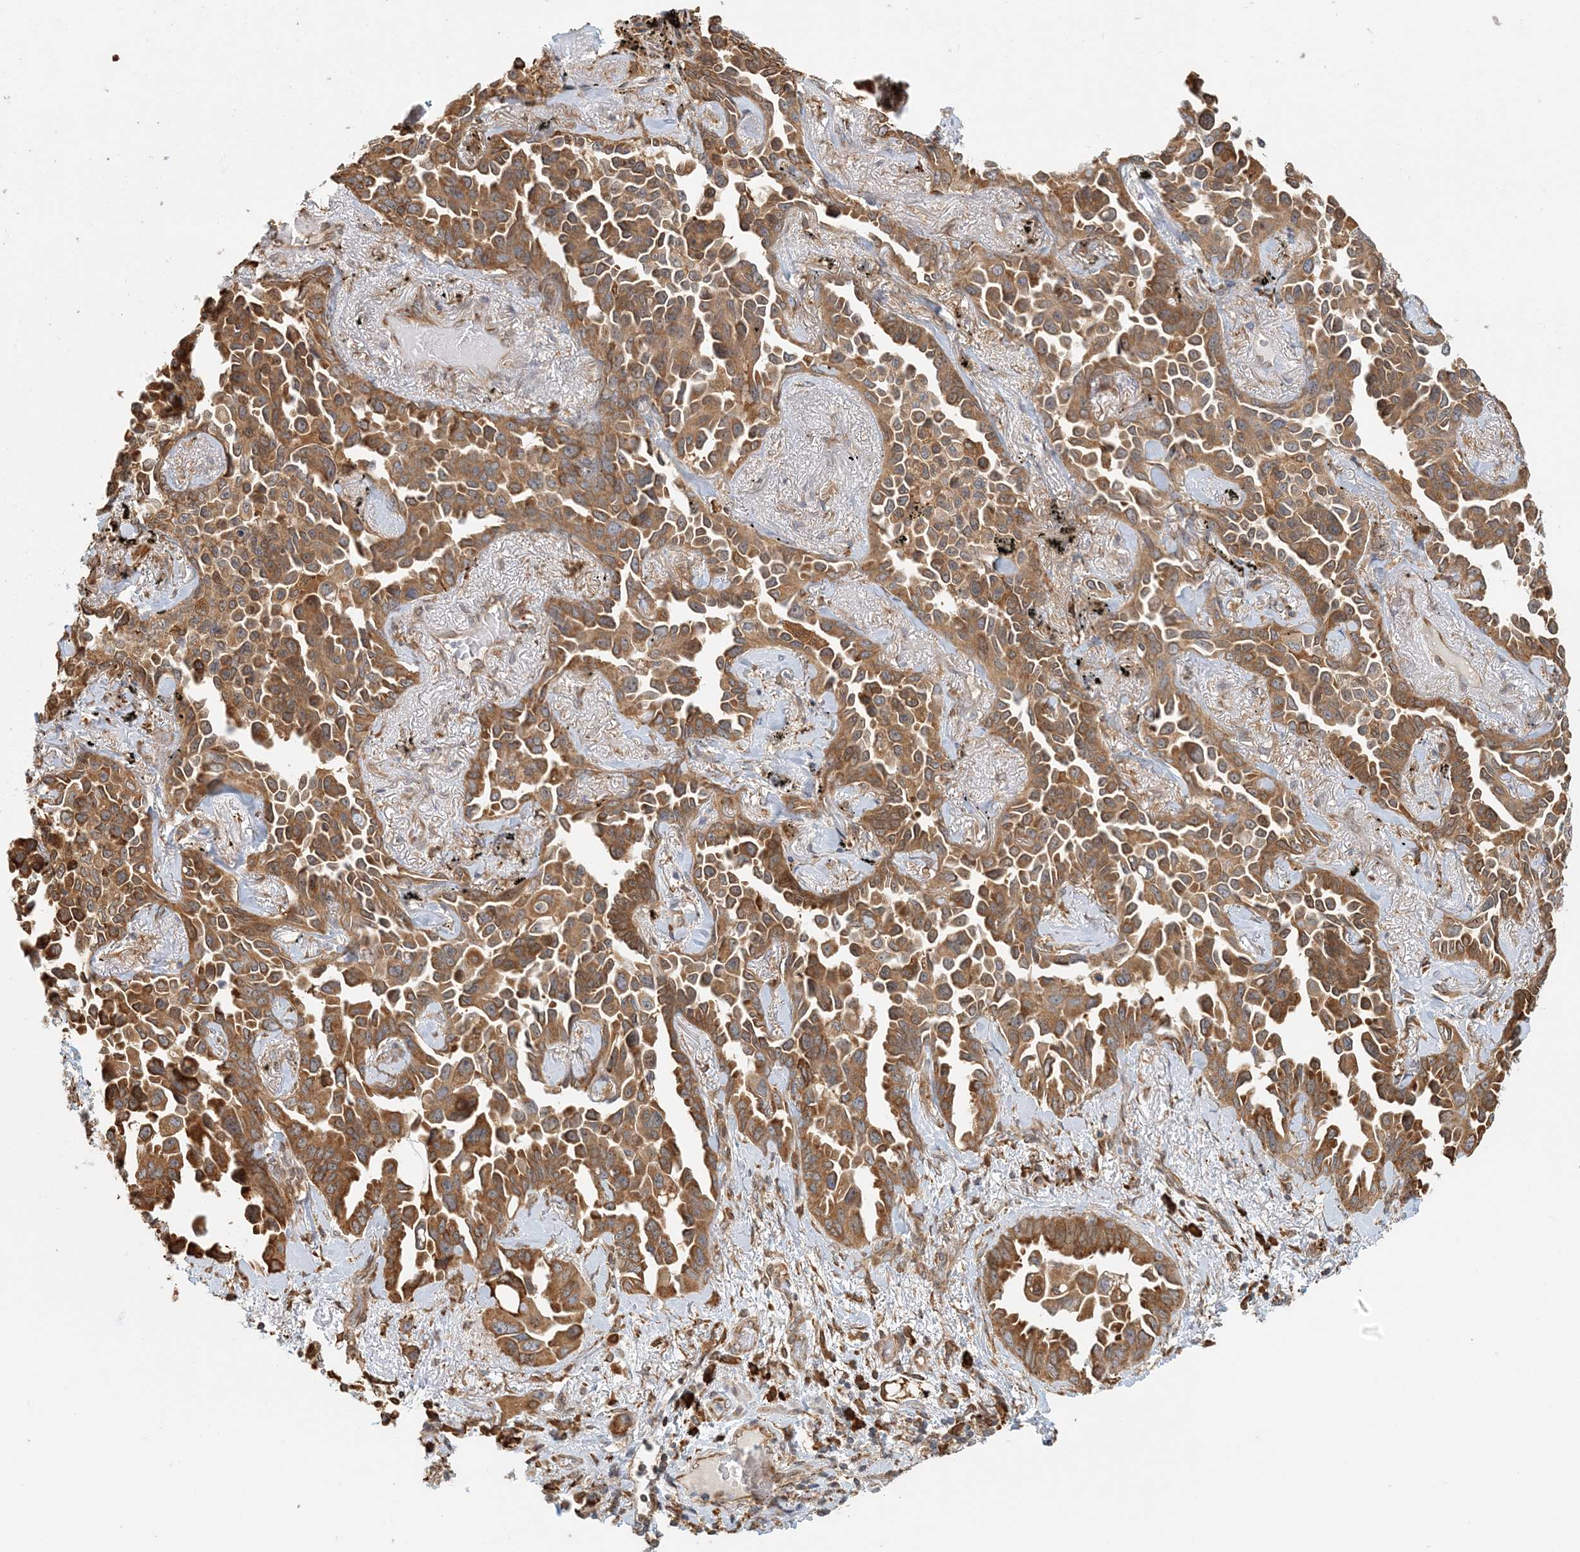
{"staining": {"intensity": "moderate", "quantity": ">75%", "location": "cytoplasmic/membranous"}, "tissue": "lung cancer", "cell_type": "Tumor cells", "image_type": "cancer", "snomed": [{"axis": "morphology", "description": "Adenocarcinoma, NOS"}, {"axis": "topography", "description": "Lung"}], "caption": "This is a micrograph of IHC staining of lung cancer, which shows moderate staining in the cytoplasmic/membranous of tumor cells.", "gene": "HNMT", "patient": {"sex": "female", "age": 67}}